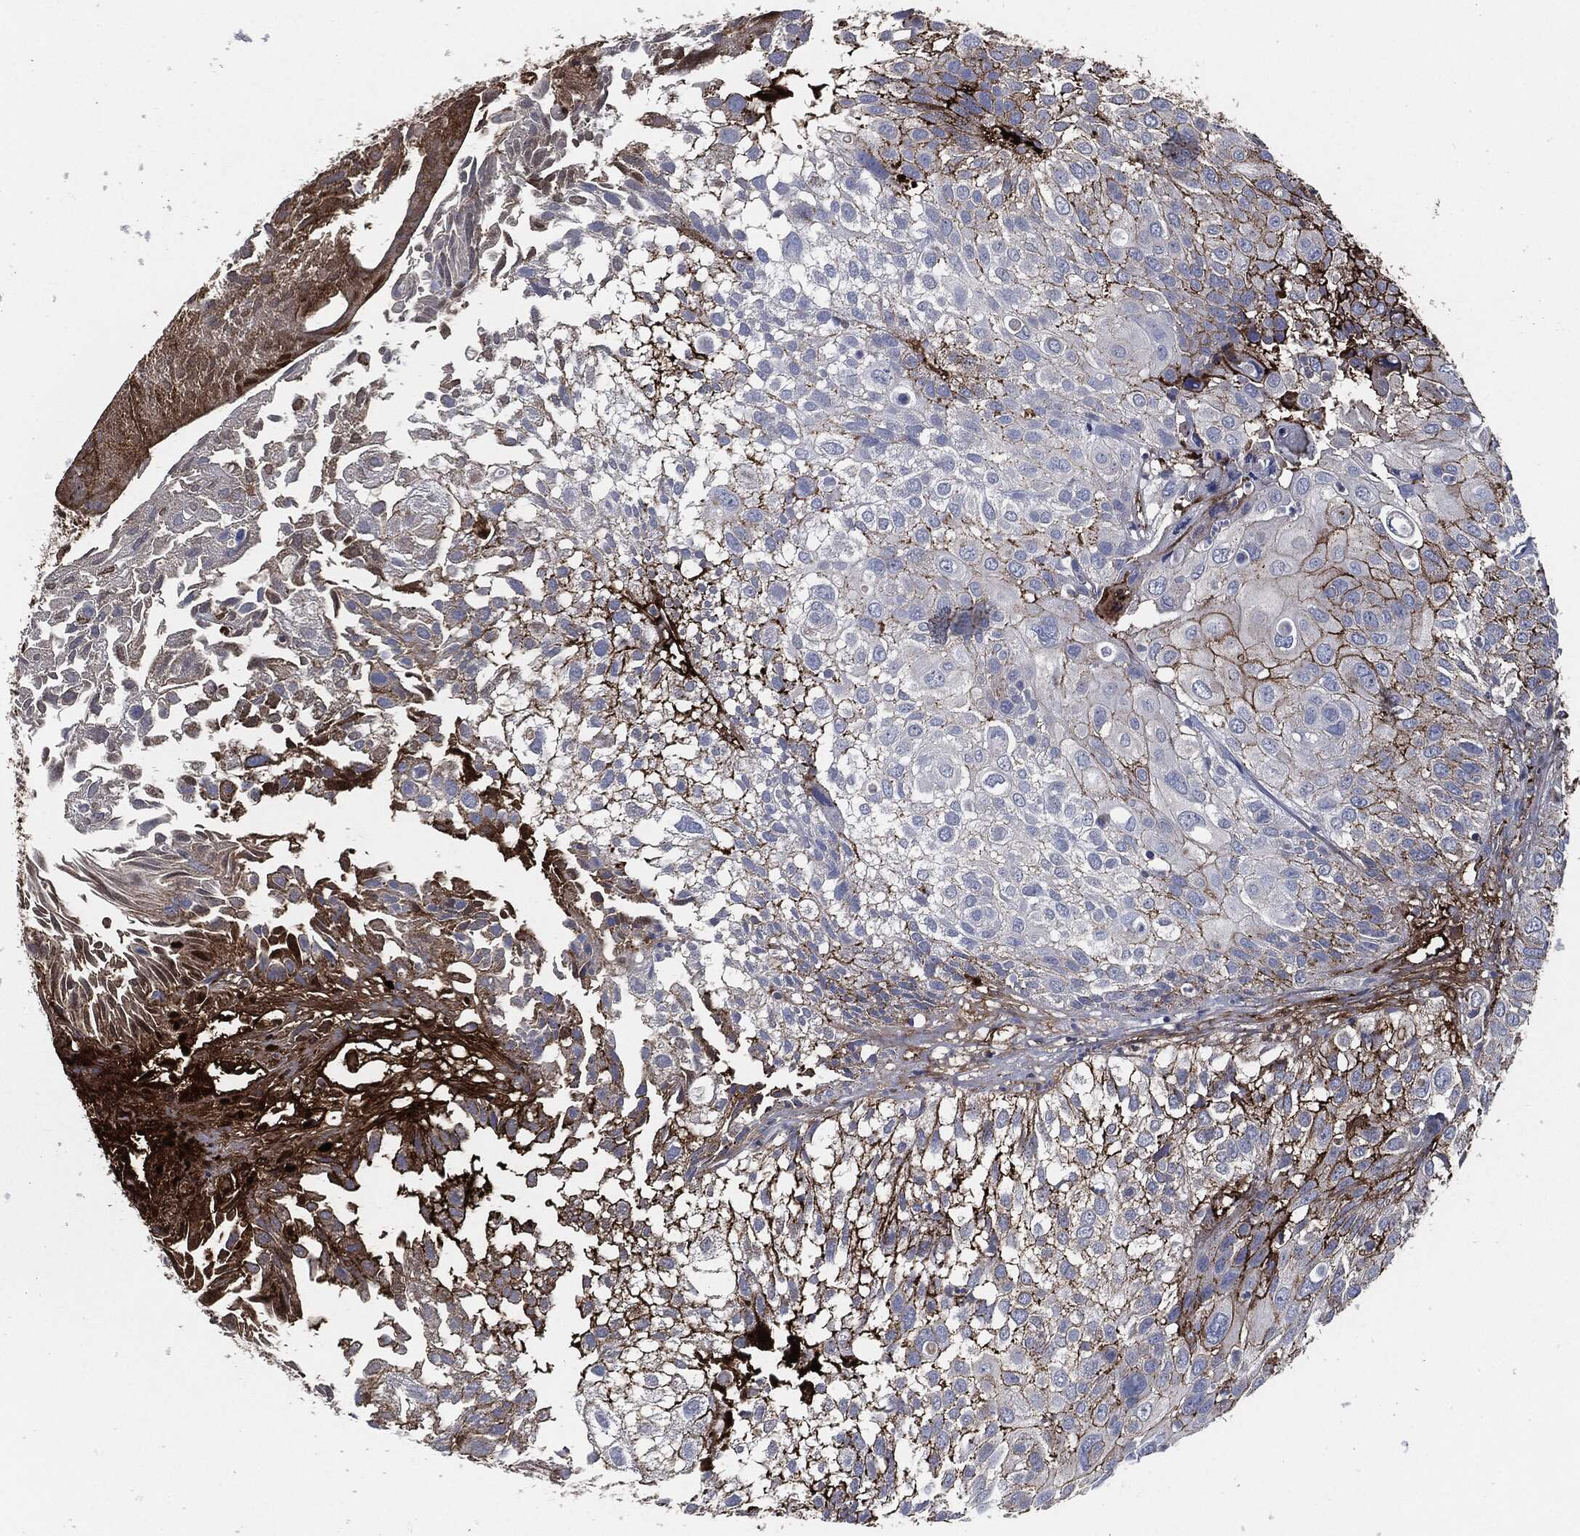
{"staining": {"intensity": "strong", "quantity": "25%-75%", "location": "cytoplasmic/membranous"}, "tissue": "urothelial cancer", "cell_type": "Tumor cells", "image_type": "cancer", "snomed": [{"axis": "morphology", "description": "Urothelial carcinoma, High grade"}, {"axis": "topography", "description": "Urinary bladder"}], "caption": "Immunohistochemical staining of urothelial cancer displays high levels of strong cytoplasmic/membranous protein positivity in approximately 25%-75% of tumor cells.", "gene": "APOB", "patient": {"sex": "female", "age": 79}}